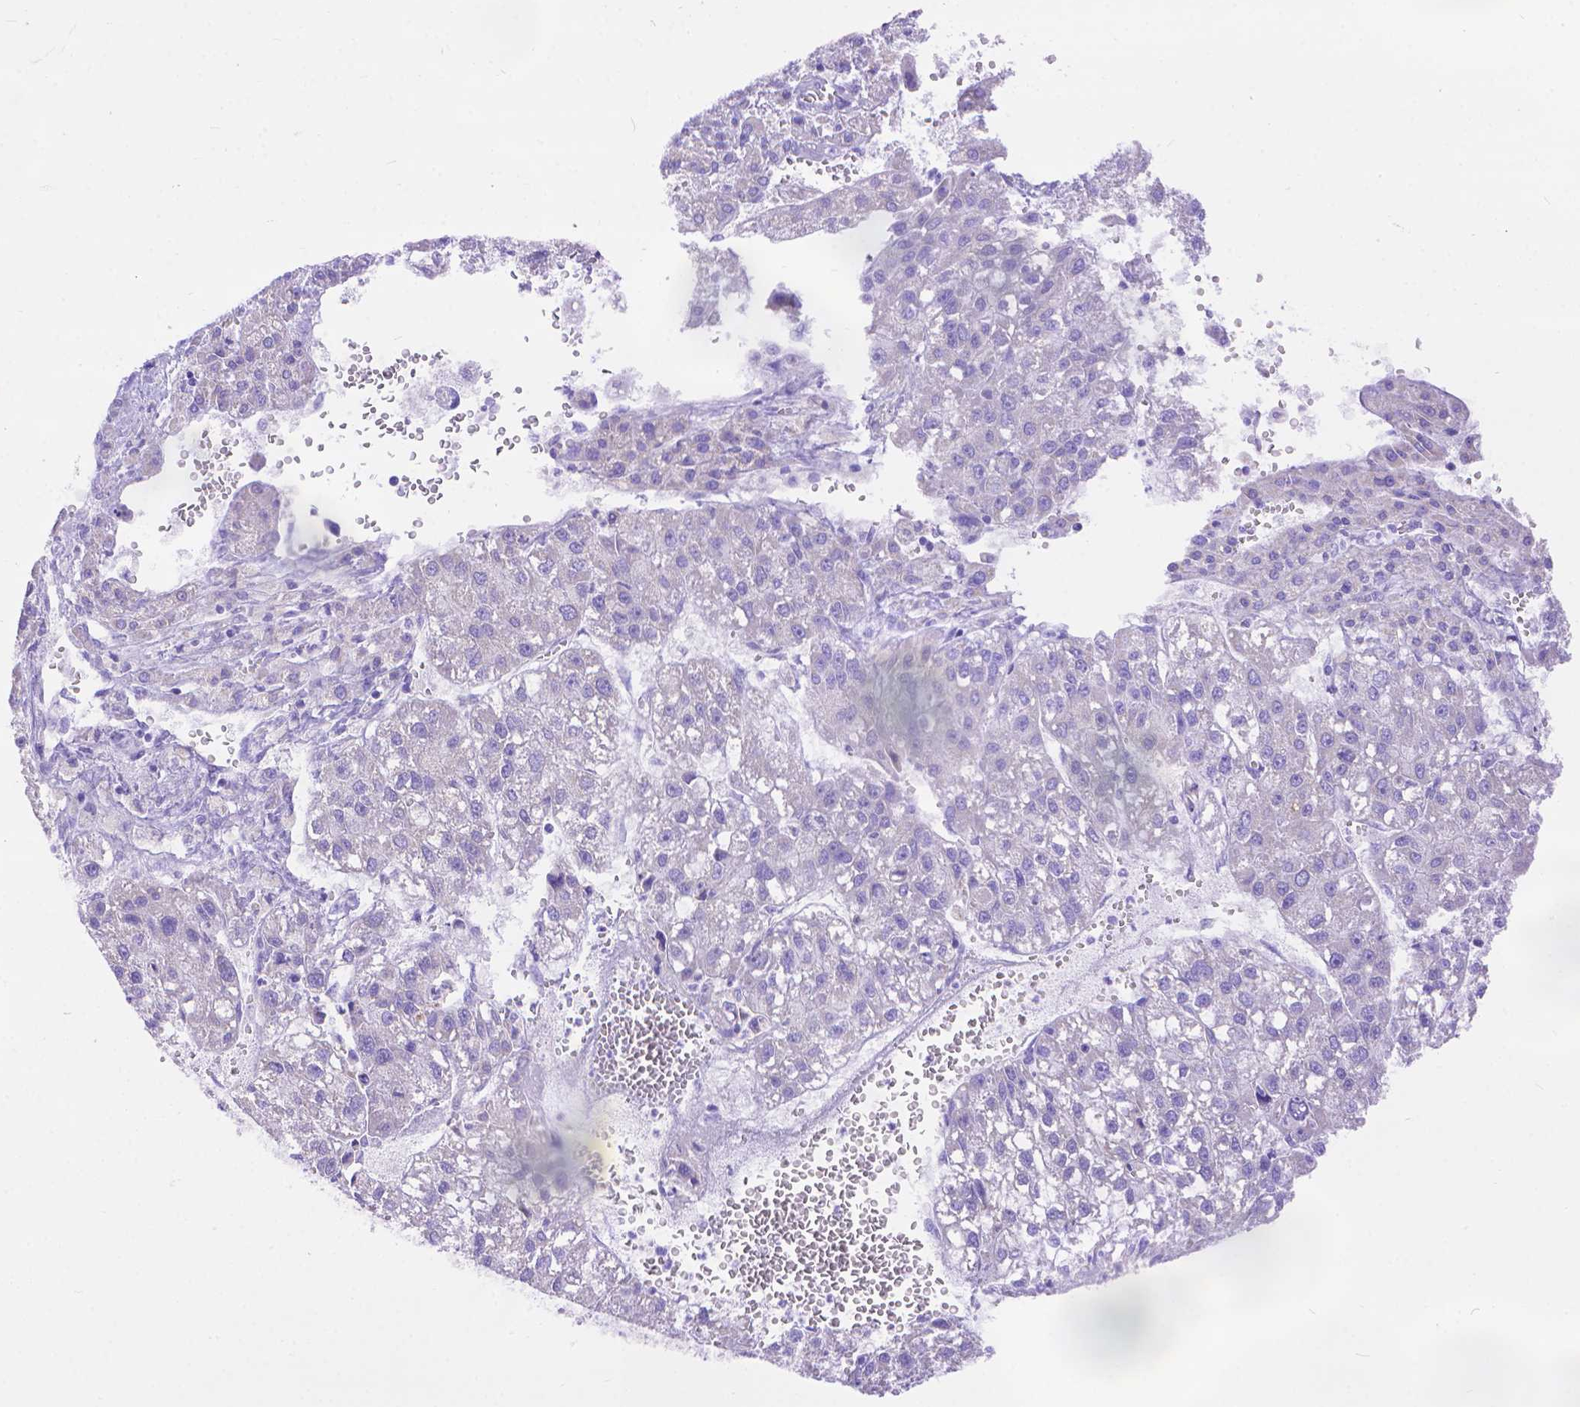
{"staining": {"intensity": "negative", "quantity": "none", "location": "none"}, "tissue": "liver cancer", "cell_type": "Tumor cells", "image_type": "cancer", "snomed": [{"axis": "morphology", "description": "Carcinoma, Hepatocellular, NOS"}, {"axis": "topography", "description": "Liver"}], "caption": "DAB (3,3'-diaminobenzidine) immunohistochemical staining of human hepatocellular carcinoma (liver) displays no significant positivity in tumor cells.", "gene": "DHRS2", "patient": {"sex": "female", "age": 70}}